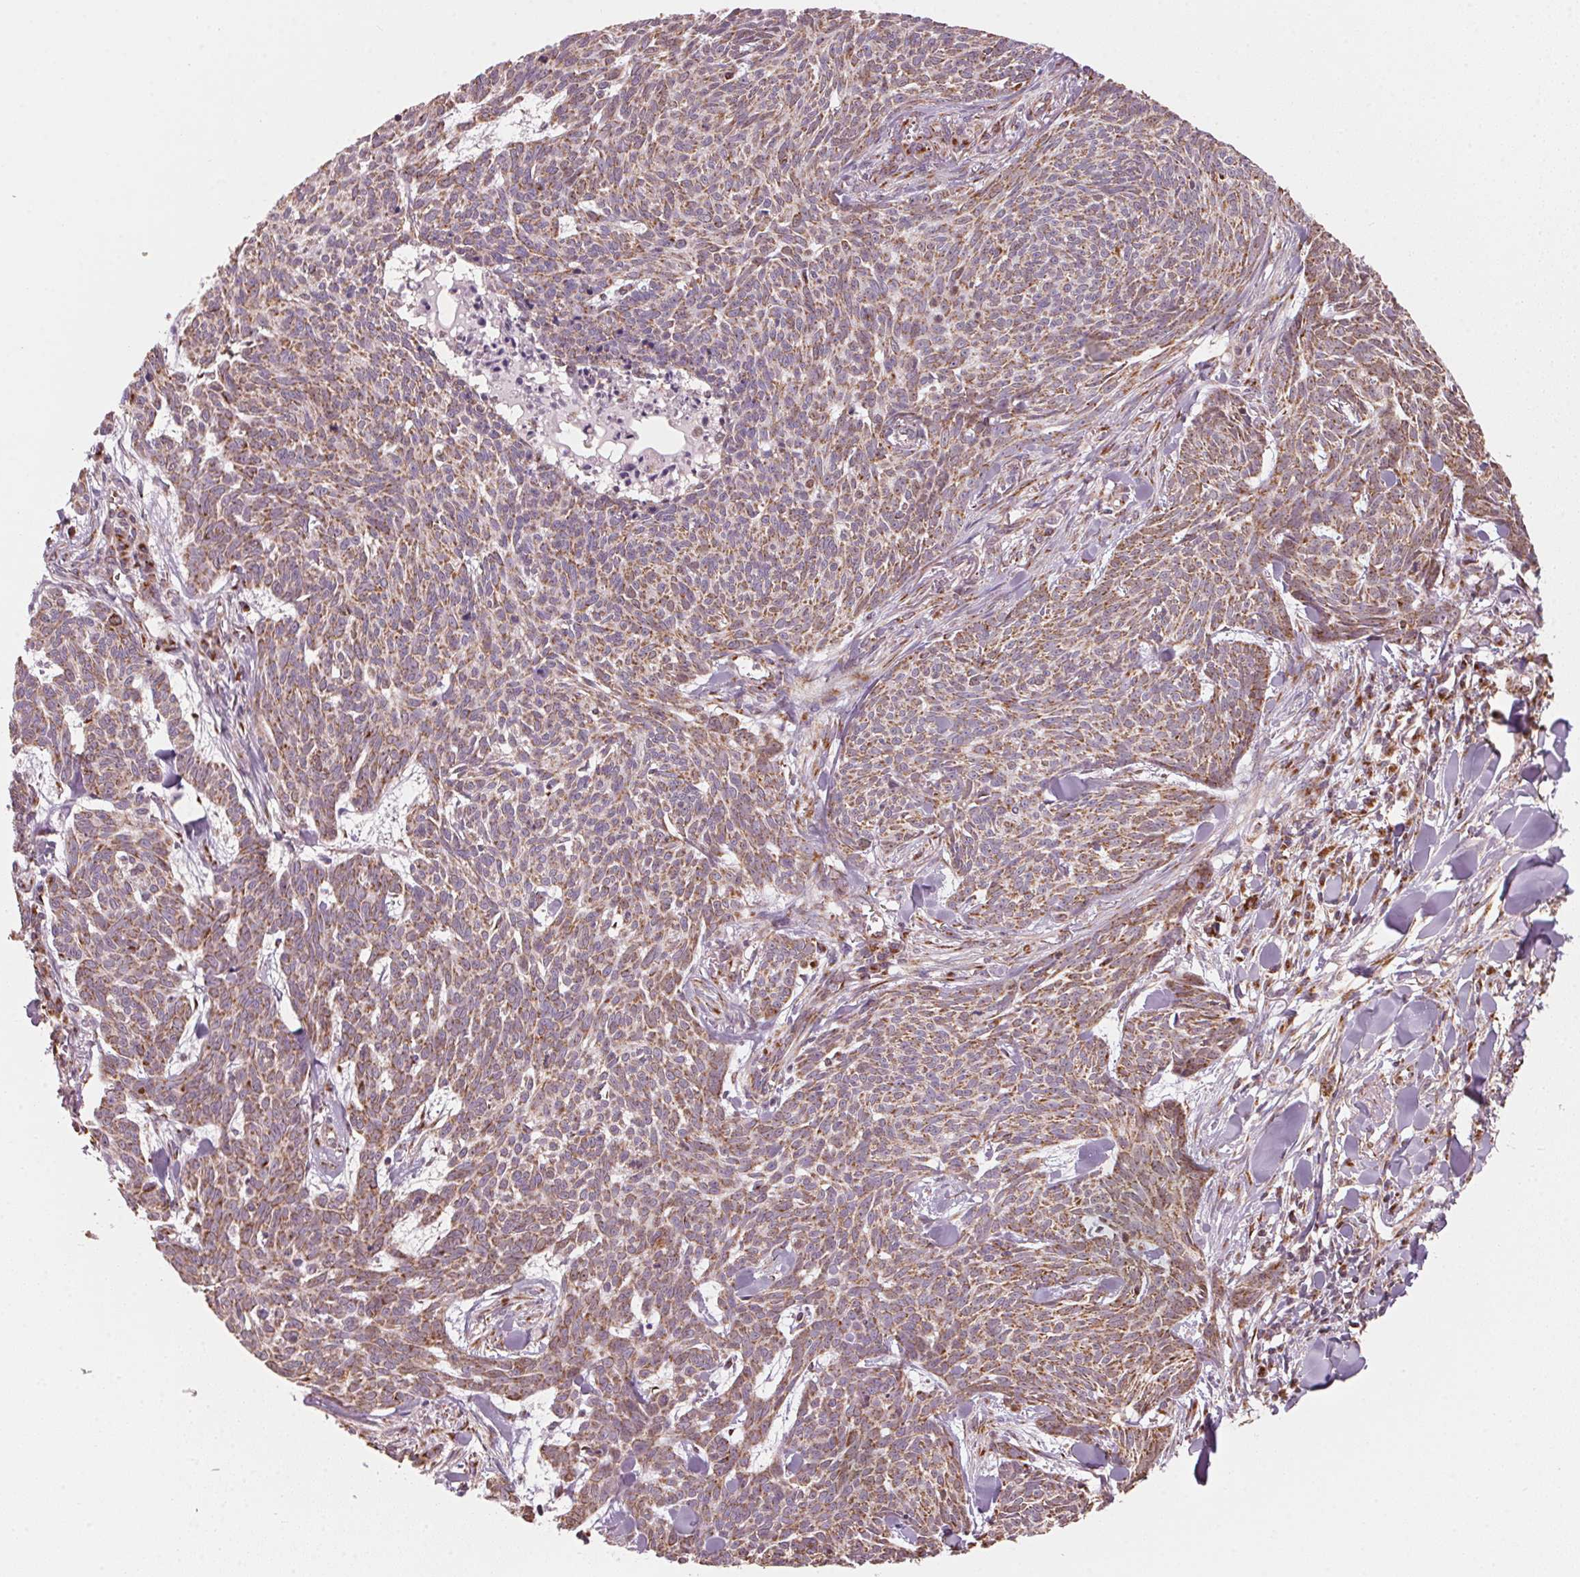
{"staining": {"intensity": "moderate", "quantity": ">75%", "location": "cytoplasmic/membranous"}, "tissue": "skin cancer", "cell_type": "Tumor cells", "image_type": "cancer", "snomed": [{"axis": "morphology", "description": "Basal cell carcinoma"}, {"axis": "topography", "description": "Skin"}], "caption": "A brown stain highlights moderate cytoplasmic/membranous expression of a protein in skin cancer (basal cell carcinoma) tumor cells. Ihc stains the protein of interest in brown and the nuclei are stained blue.", "gene": "TOMM70", "patient": {"sex": "female", "age": 93}}